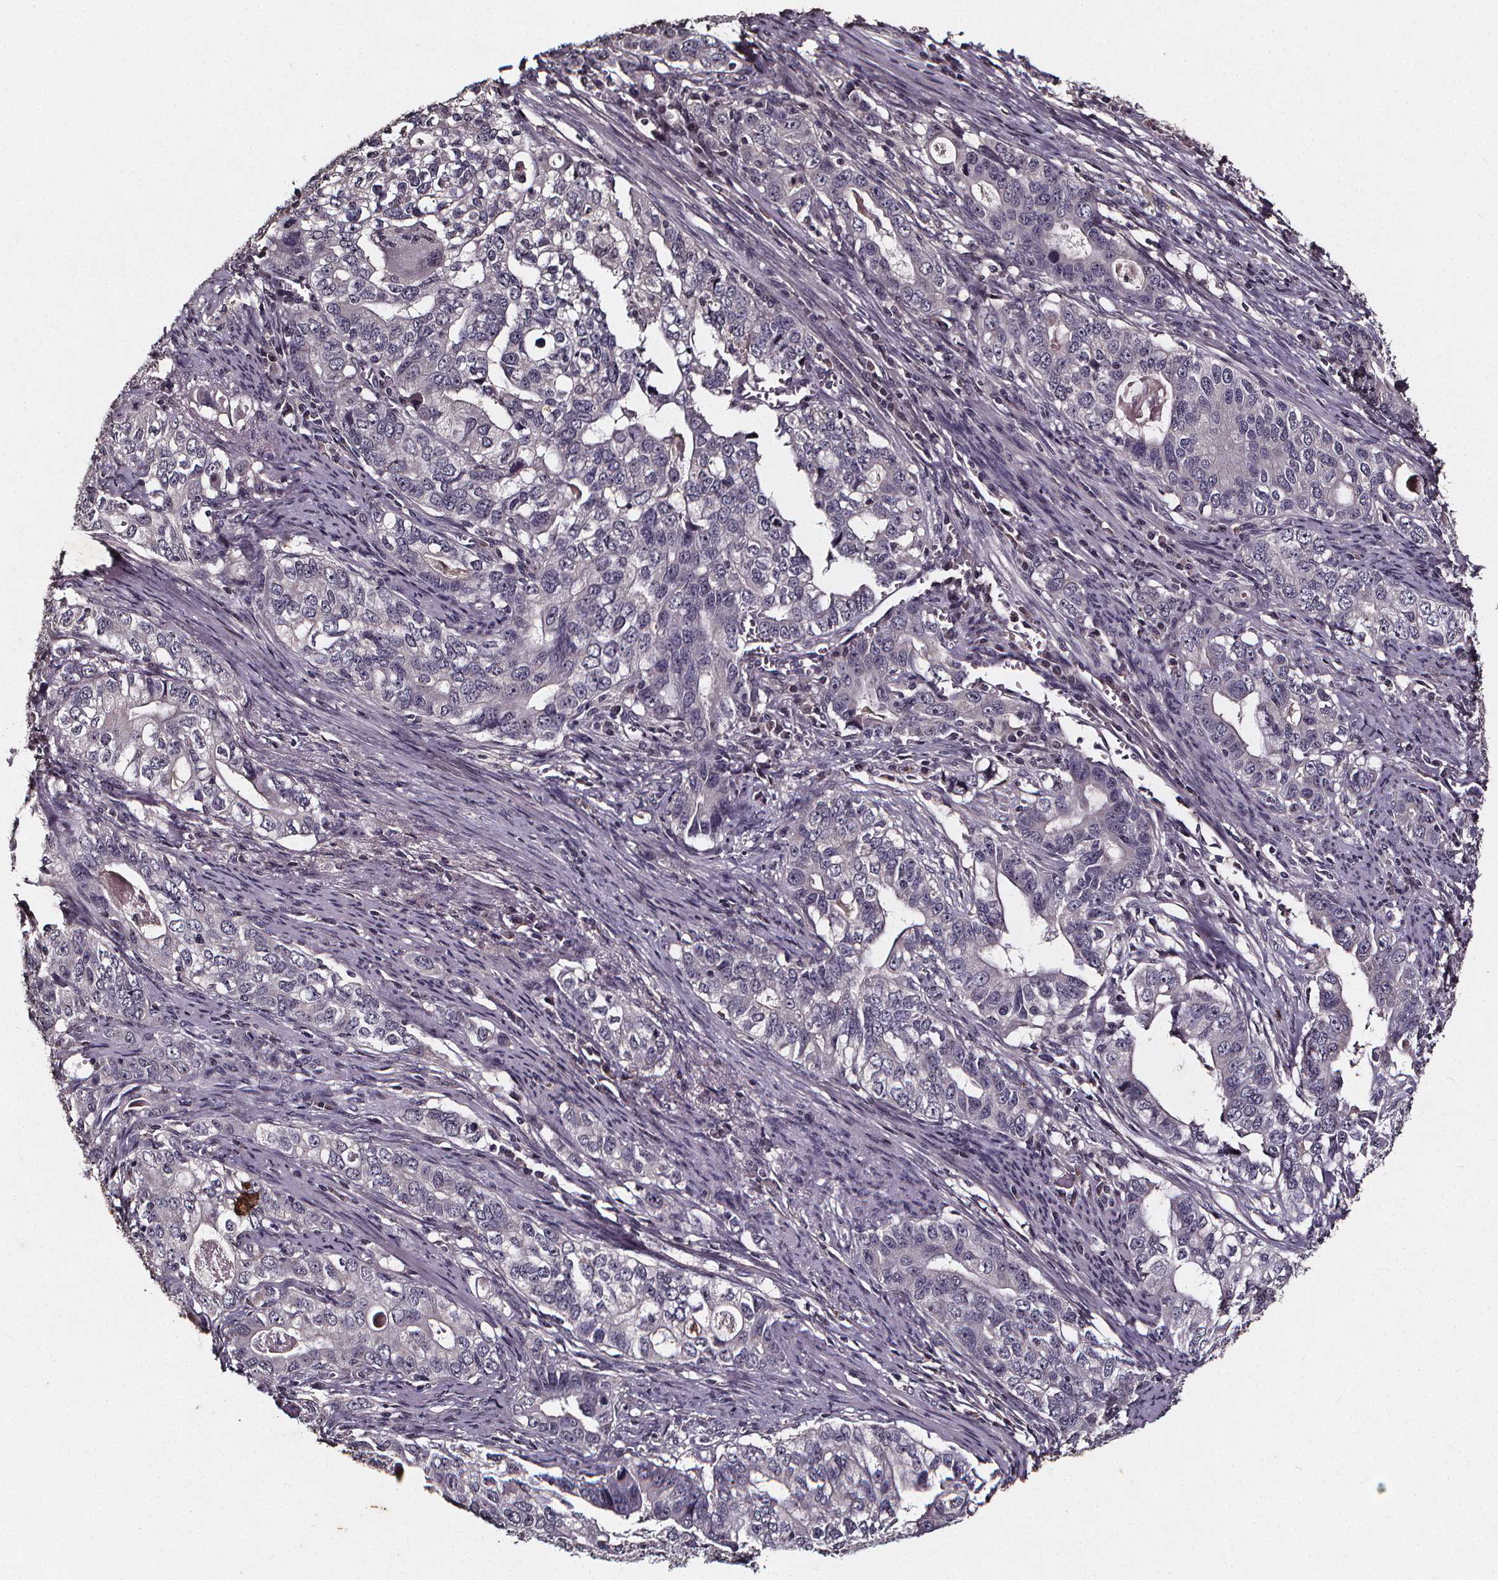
{"staining": {"intensity": "negative", "quantity": "none", "location": "none"}, "tissue": "stomach cancer", "cell_type": "Tumor cells", "image_type": "cancer", "snomed": [{"axis": "morphology", "description": "Adenocarcinoma, NOS"}, {"axis": "topography", "description": "Stomach, lower"}], "caption": "Image shows no protein expression in tumor cells of stomach cancer (adenocarcinoma) tissue. (Immunohistochemistry (ihc), brightfield microscopy, high magnification).", "gene": "SPAG8", "patient": {"sex": "female", "age": 72}}